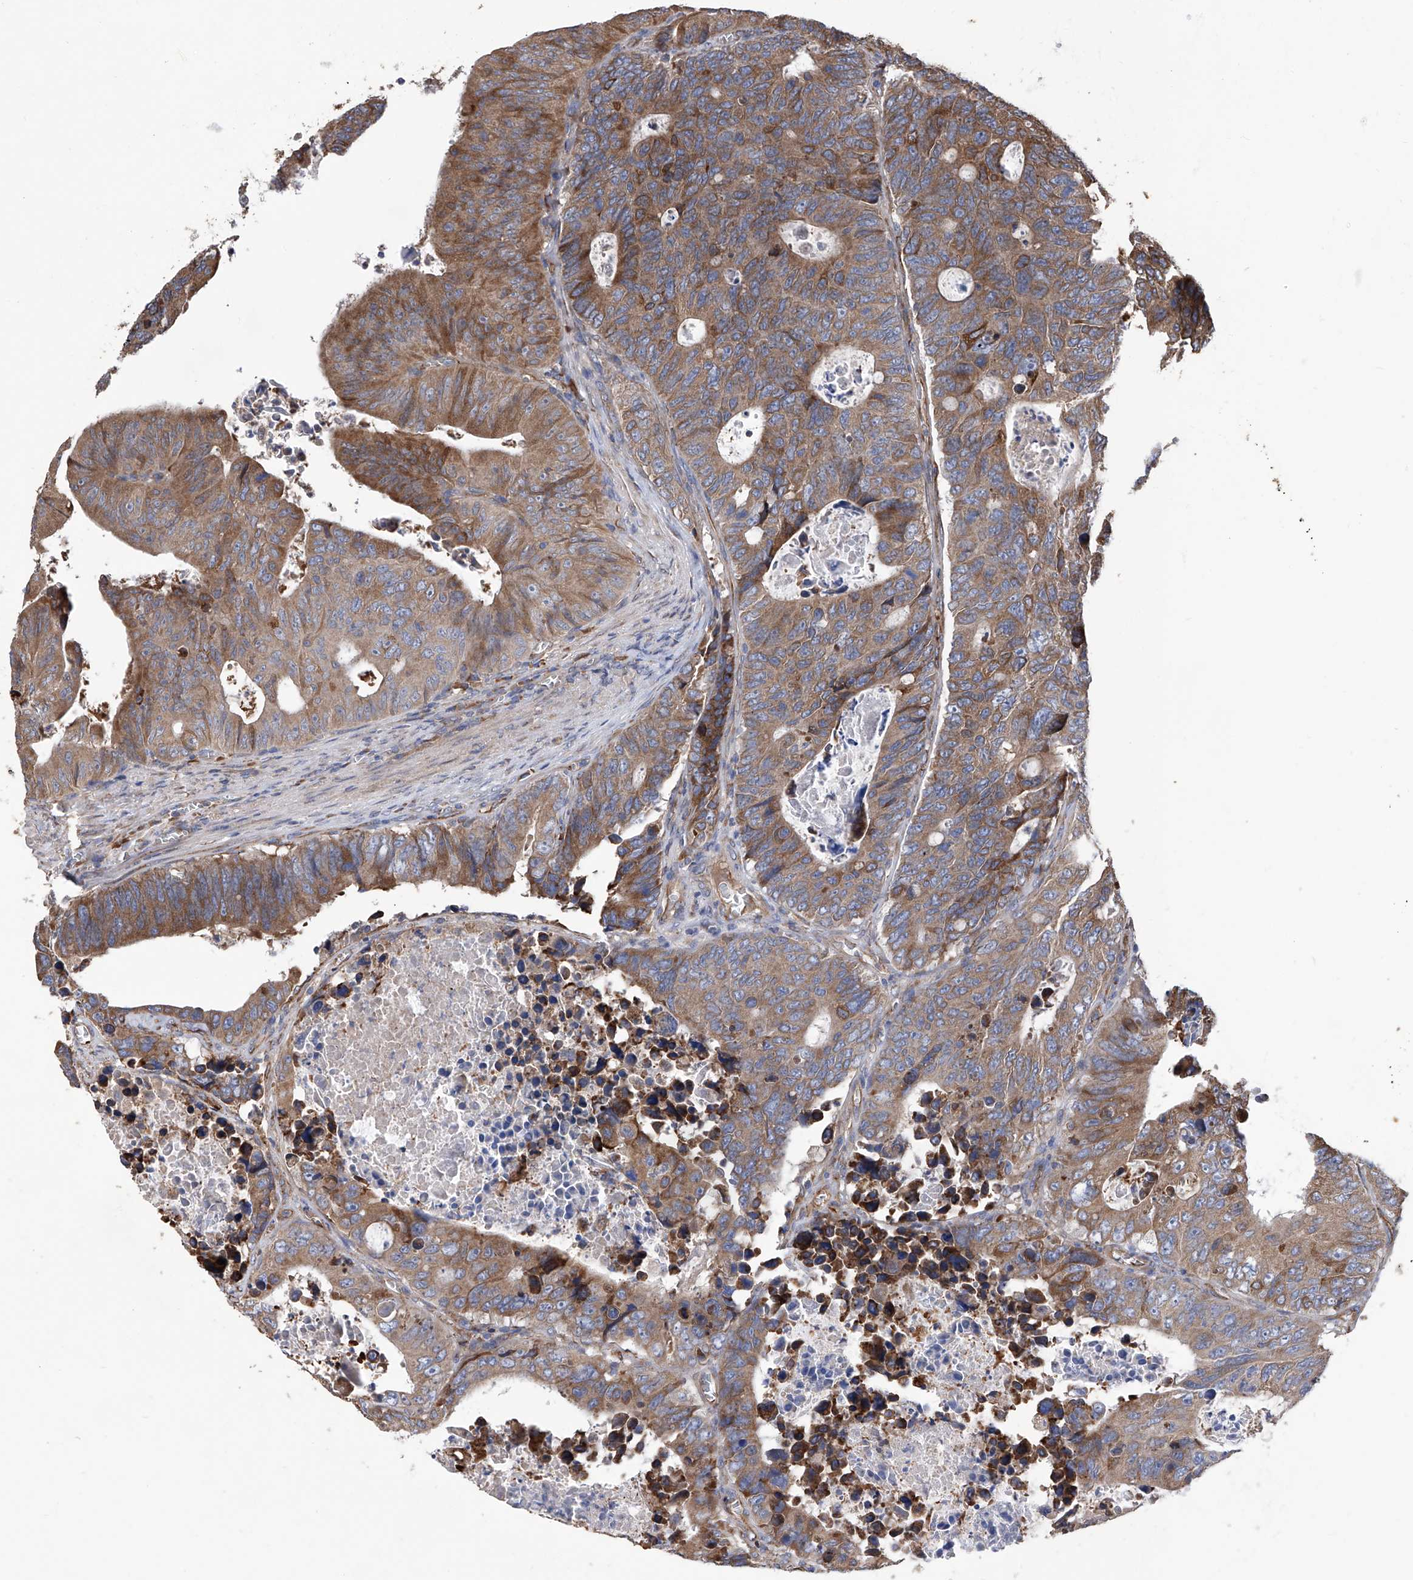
{"staining": {"intensity": "moderate", "quantity": ">75%", "location": "cytoplasmic/membranous"}, "tissue": "colorectal cancer", "cell_type": "Tumor cells", "image_type": "cancer", "snomed": [{"axis": "morphology", "description": "Adenocarcinoma, NOS"}, {"axis": "topography", "description": "Colon"}], "caption": "High-power microscopy captured an immunohistochemistry micrograph of adenocarcinoma (colorectal), revealing moderate cytoplasmic/membranous expression in approximately >75% of tumor cells.", "gene": "INPP5B", "patient": {"sex": "male", "age": 87}}